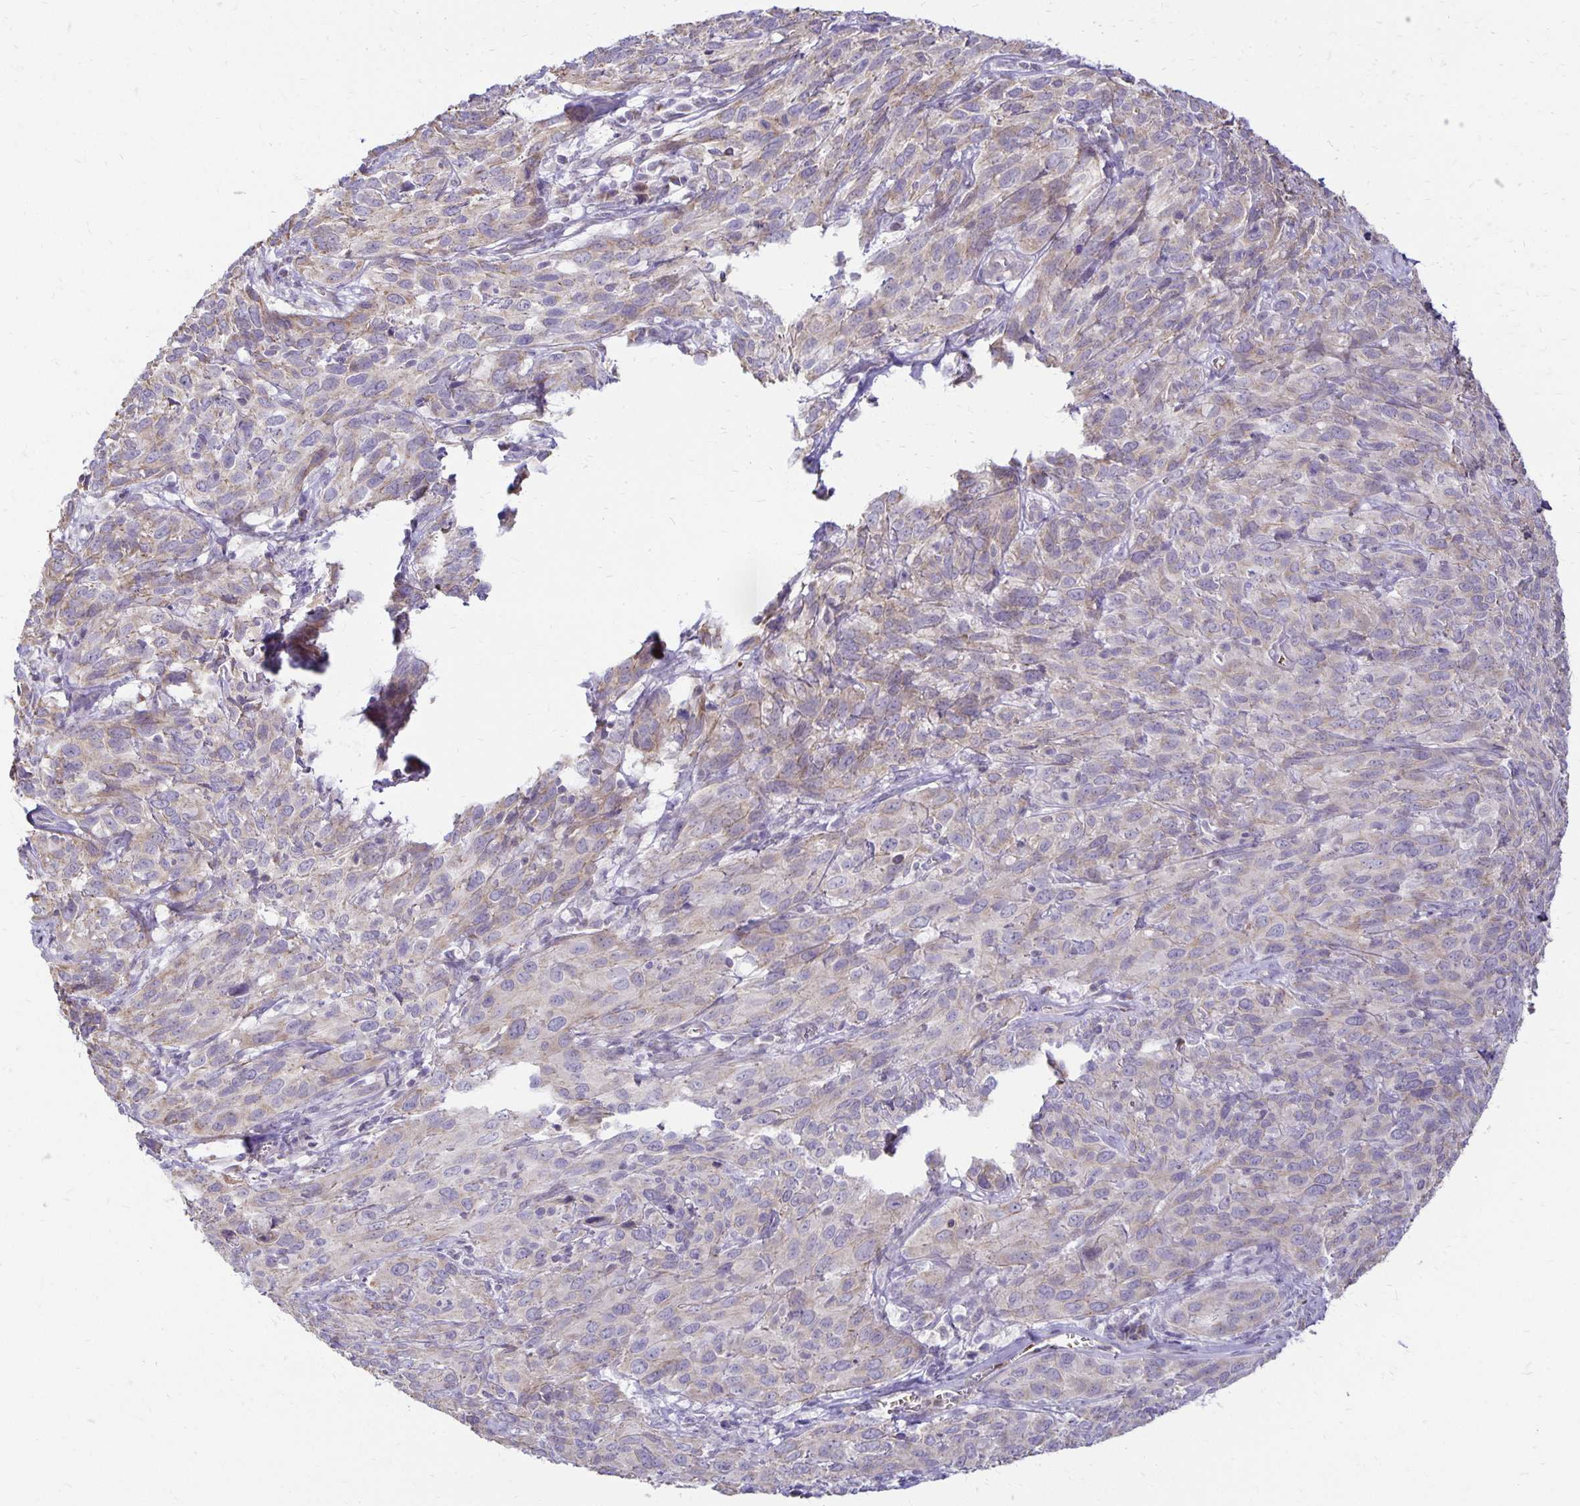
{"staining": {"intensity": "weak", "quantity": "<25%", "location": "cytoplasmic/membranous"}, "tissue": "cervical cancer", "cell_type": "Tumor cells", "image_type": "cancer", "snomed": [{"axis": "morphology", "description": "Squamous cell carcinoma, NOS"}, {"axis": "topography", "description": "Cervix"}], "caption": "Immunohistochemical staining of squamous cell carcinoma (cervical) displays no significant positivity in tumor cells. (DAB immunohistochemistry (IHC) visualized using brightfield microscopy, high magnification).", "gene": "FN3K", "patient": {"sex": "female", "age": 51}}